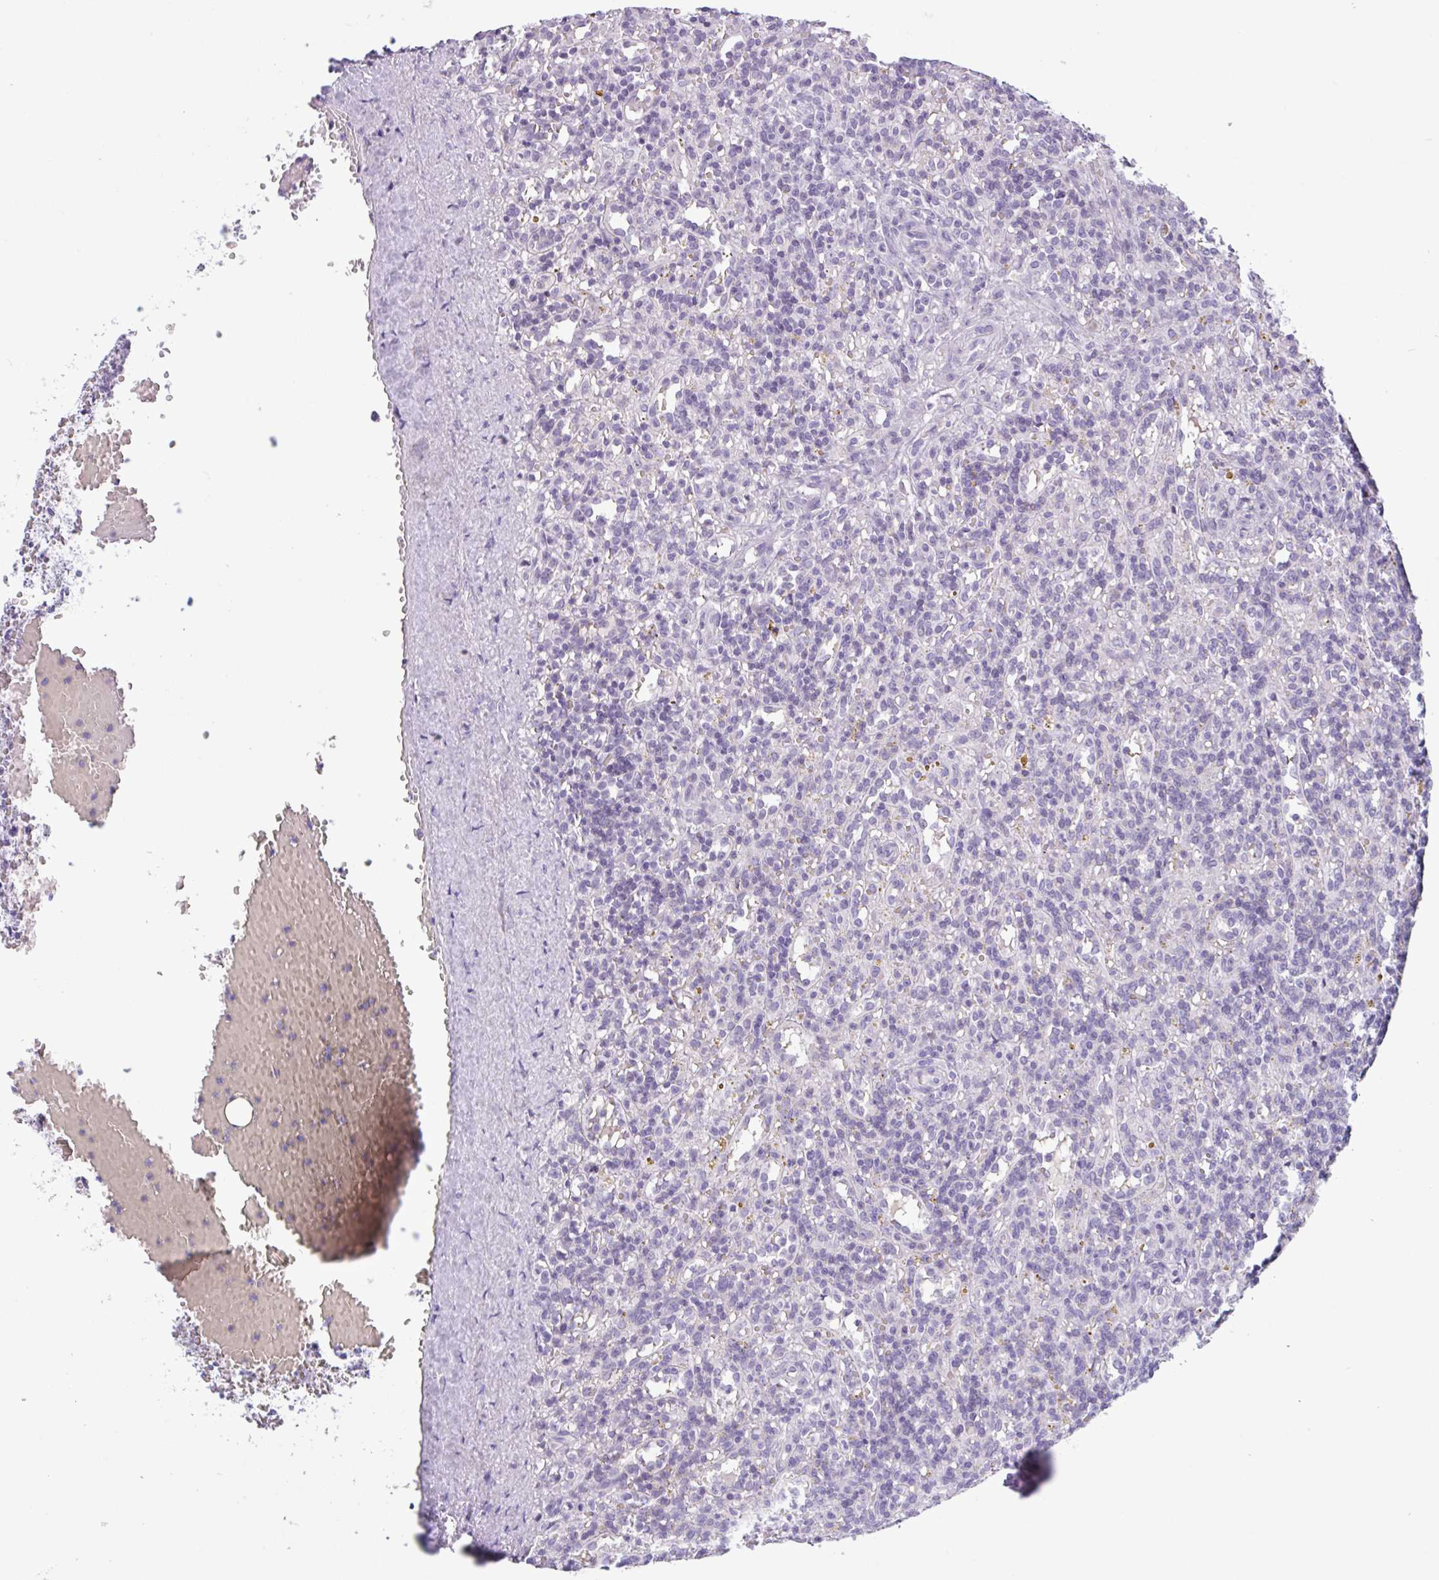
{"staining": {"intensity": "negative", "quantity": "none", "location": "none"}, "tissue": "lymphoma", "cell_type": "Tumor cells", "image_type": "cancer", "snomed": [{"axis": "morphology", "description": "Malignant lymphoma, non-Hodgkin's type, Low grade"}, {"axis": "topography", "description": "Spleen"}], "caption": "A micrograph of lymphoma stained for a protein shows no brown staining in tumor cells. (DAB (3,3'-diaminobenzidine) immunohistochemistry (IHC), high magnification).", "gene": "CTSE", "patient": {"sex": "male", "age": 67}}